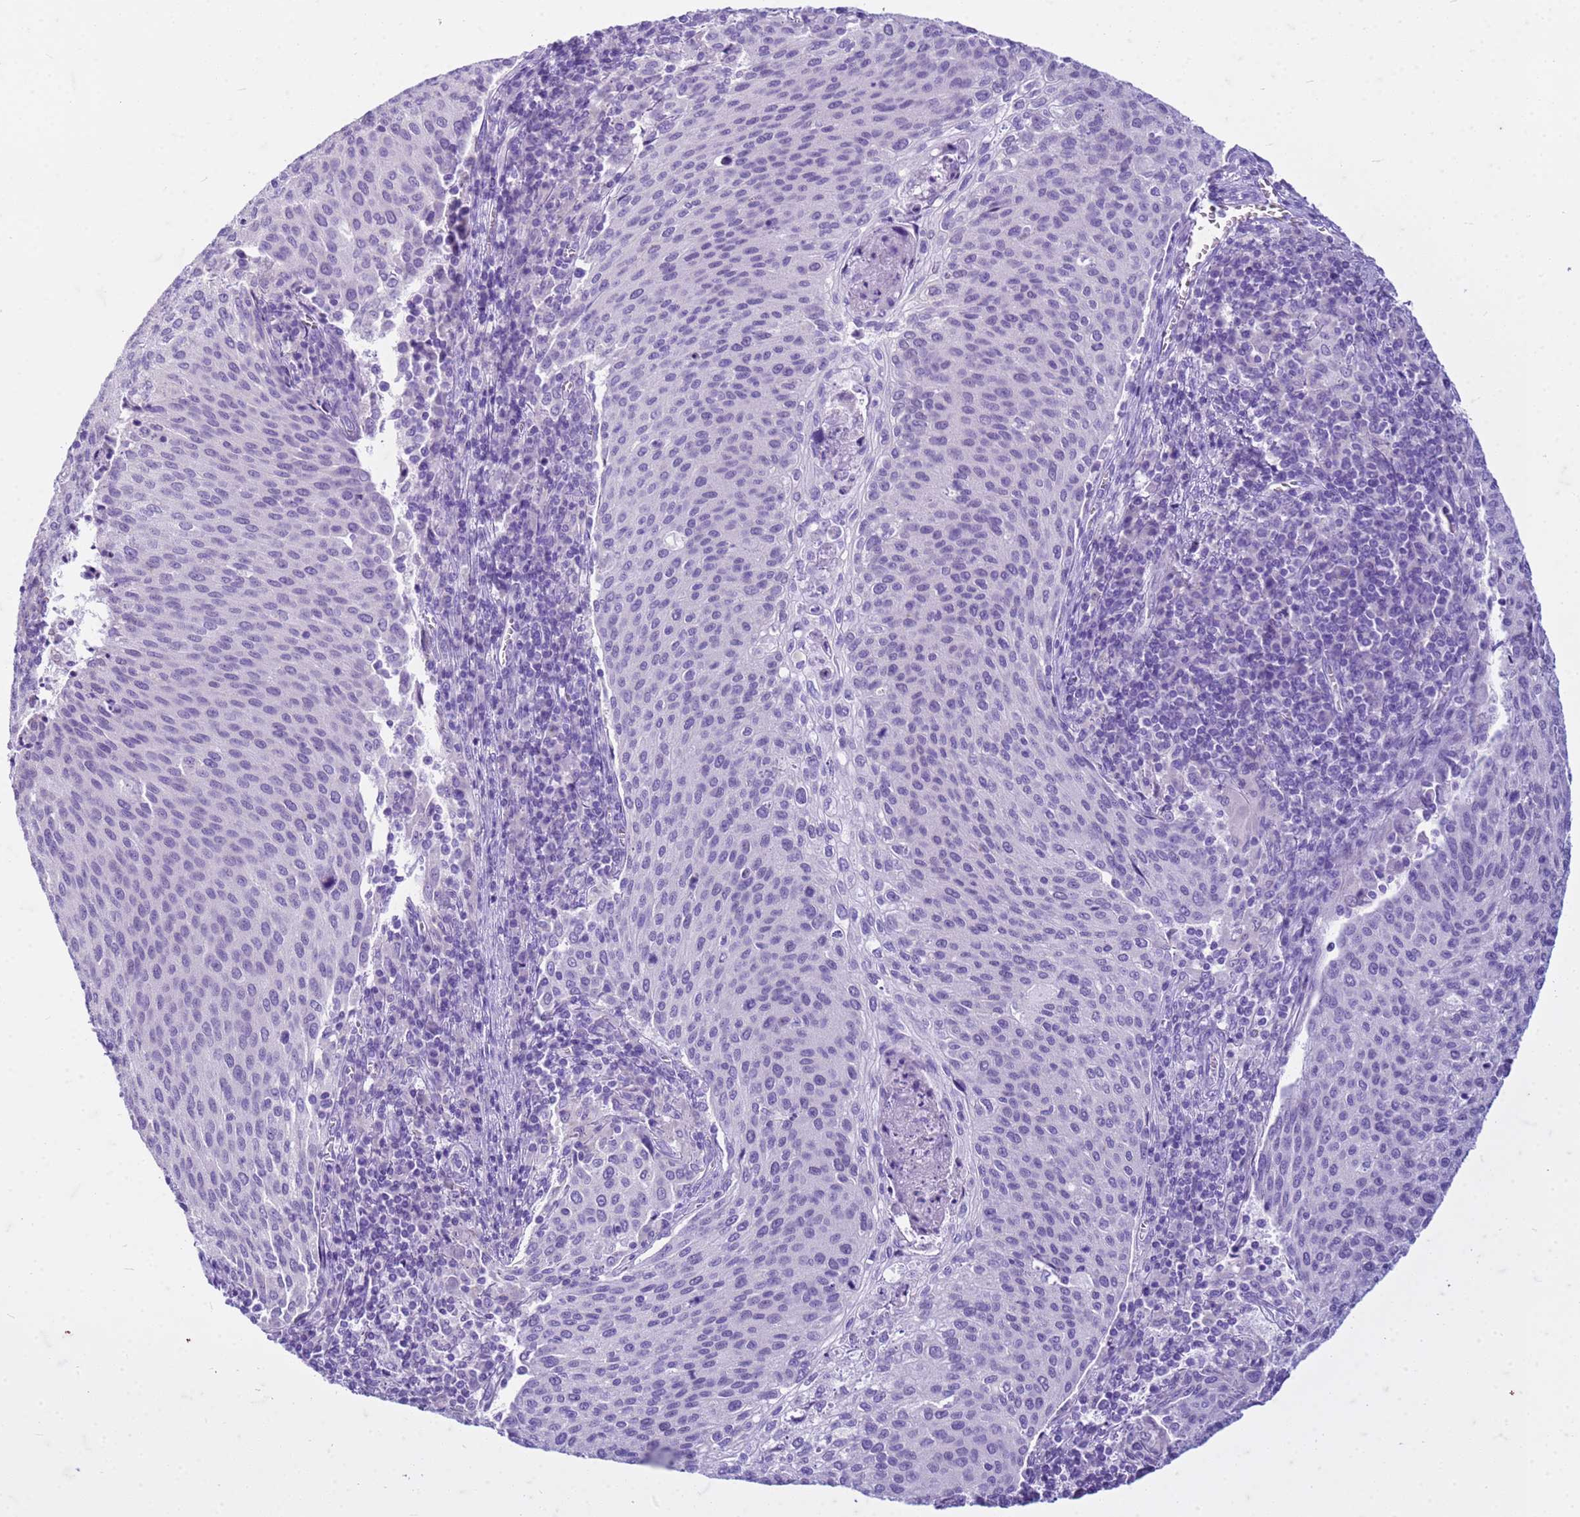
{"staining": {"intensity": "negative", "quantity": "none", "location": "none"}, "tissue": "cervical cancer", "cell_type": "Tumor cells", "image_type": "cancer", "snomed": [{"axis": "morphology", "description": "Squamous cell carcinoma, NOS"}, {"axis": "topography", "description": "Cervix"}], "caption": "Immunohistochemical staining of human cervical squamous cell carcinoma shows no significant positivity in tumor cells. (DAB immunohistochemistry (IHC) with hematoxylin counter stain).", "gene": "CFAP100", "patient": {"sex": "female", "age": 46}}